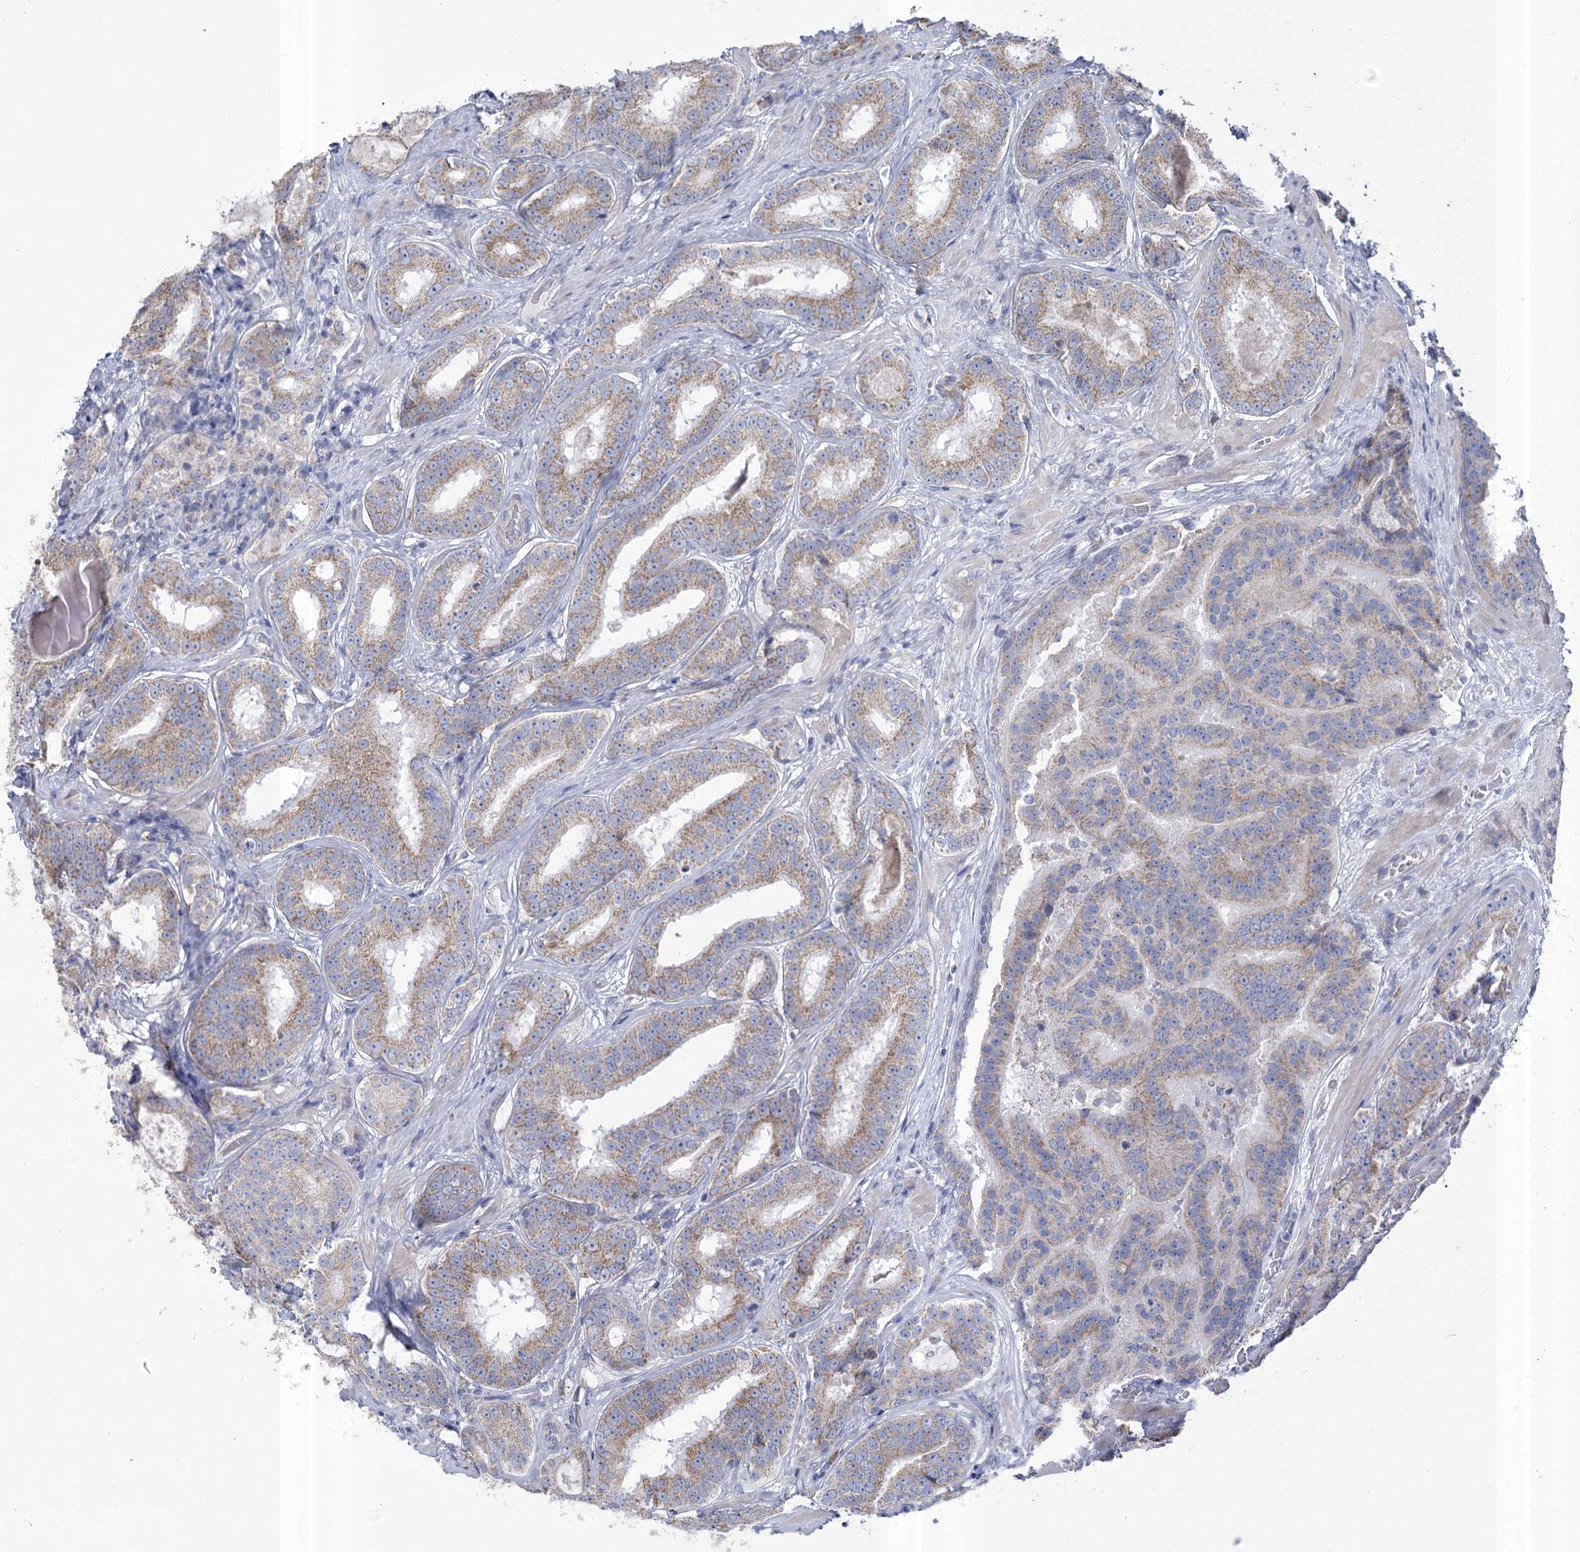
{"staining": {"intensity": "weak", "quantity": "25%-75%", "location": "cytoplasmic/membranous"}, "tissue": "prostate cancer", "cell_type": "Tumor cells", "image_type": "cancer", "snomed": [{"axis": "morphology", "description": "Adenocarcinoma, High grade"}, {"axis": "topography", "description": "Prostate"}], "caption": "Protein staining shows weak cytoplasmic/membranous staining in about 25%-75% of tumor cells in prostate cancer.", "gene": "PDHB", "patient": {"sex": "male", "age": 57}}